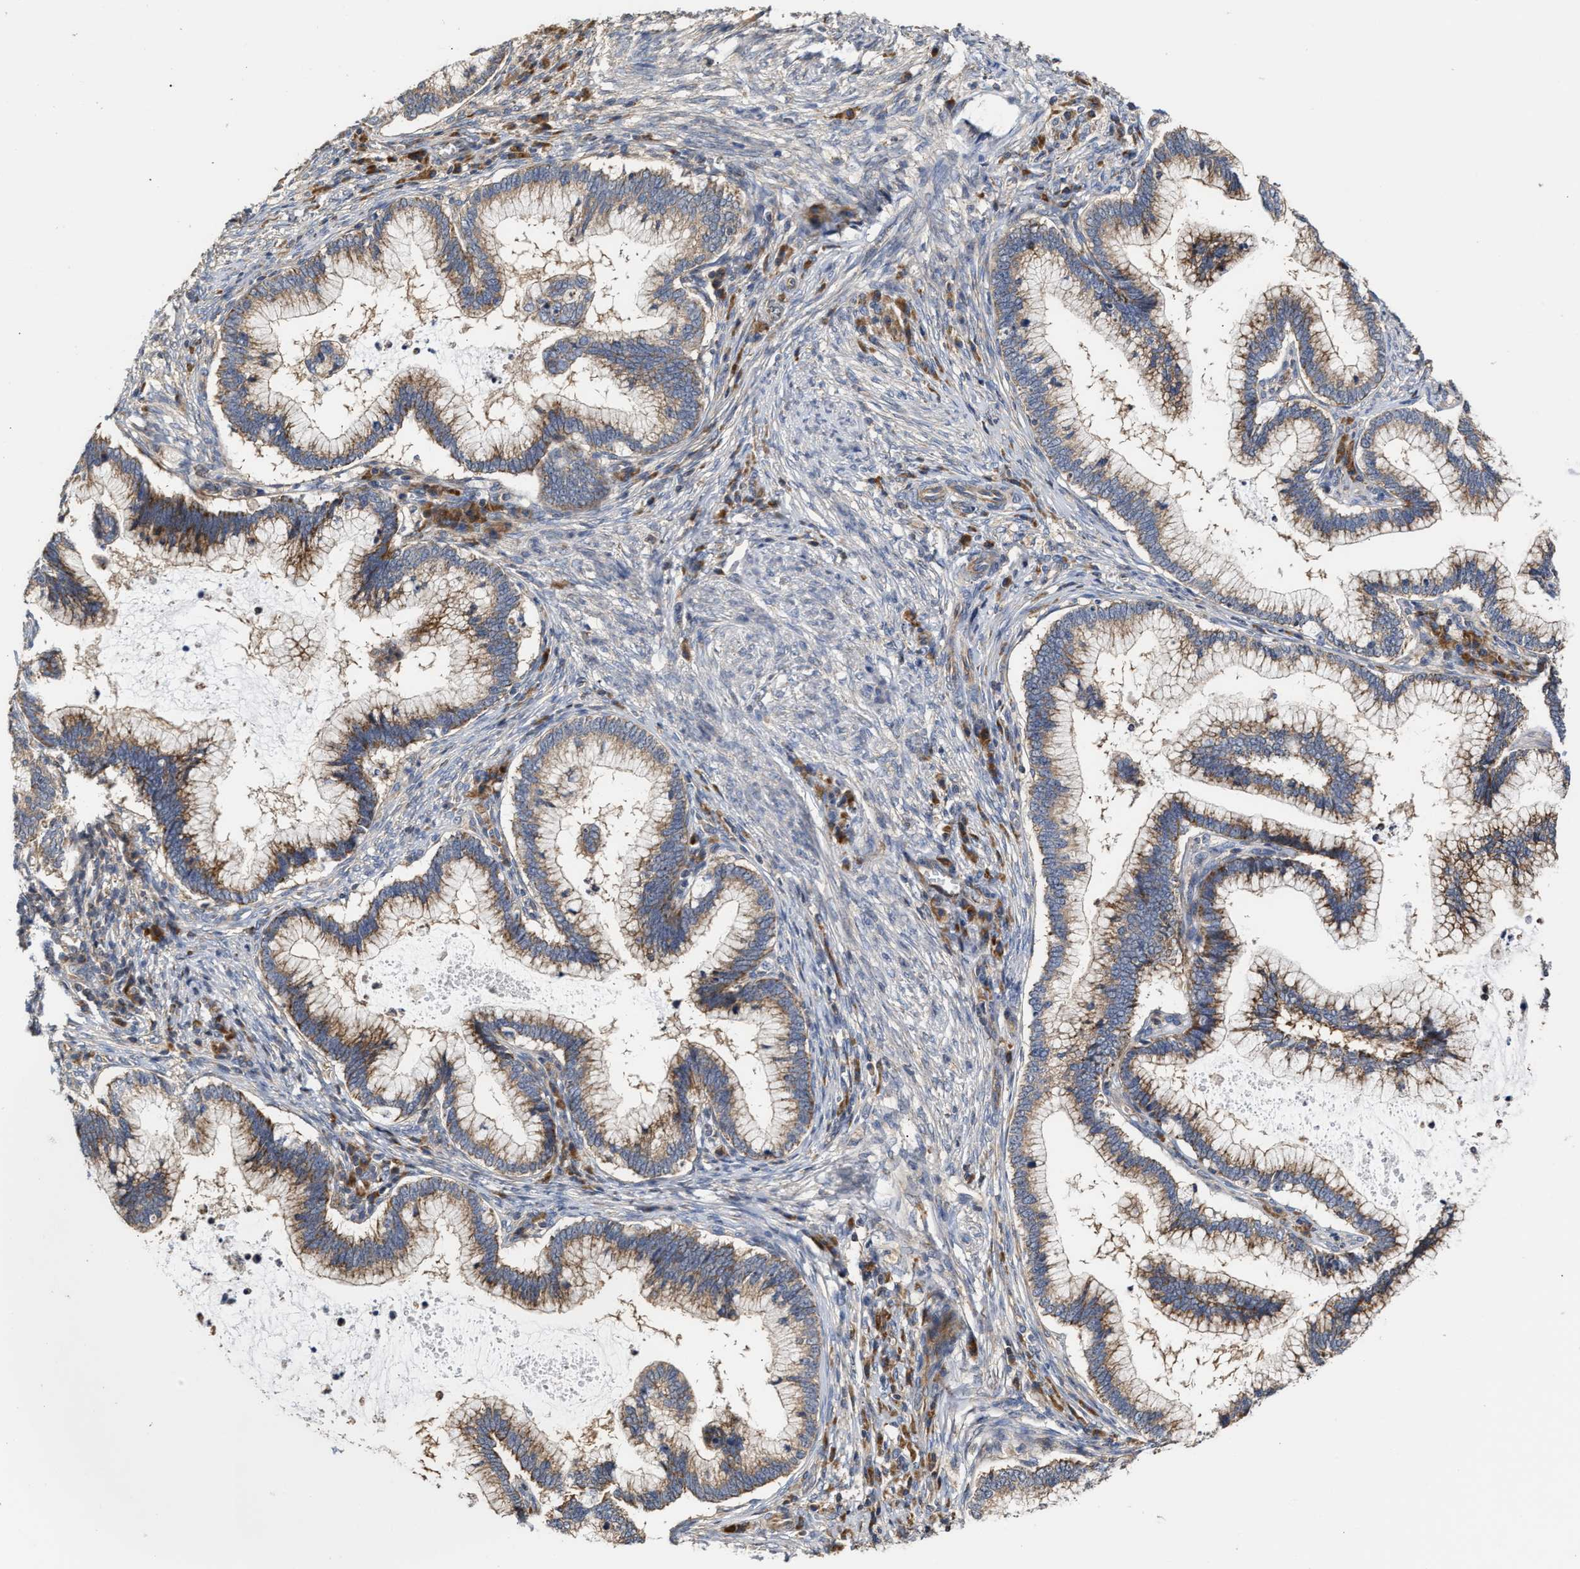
{"staining": {"intensity": "moderate", "quantity": ">75%", "location": "cytoplasmic/membranous"}, "tissue": "cervical cancer", "cell_type": "Tumor cells", "image_type": "cancer", "snomed": [{"axis": "morphology", "description": "Adenocarcinoma, NOS"}, {"axis": "topography", "description": "Cervix"}], "caption": "Protein expression analysis of human cervical cancer reveals moderate cytoplasmic/membranous staining in about >75% of tumor cells.", "gene": "CLIP2", "patient": {"sex": "female", "age": 36}}